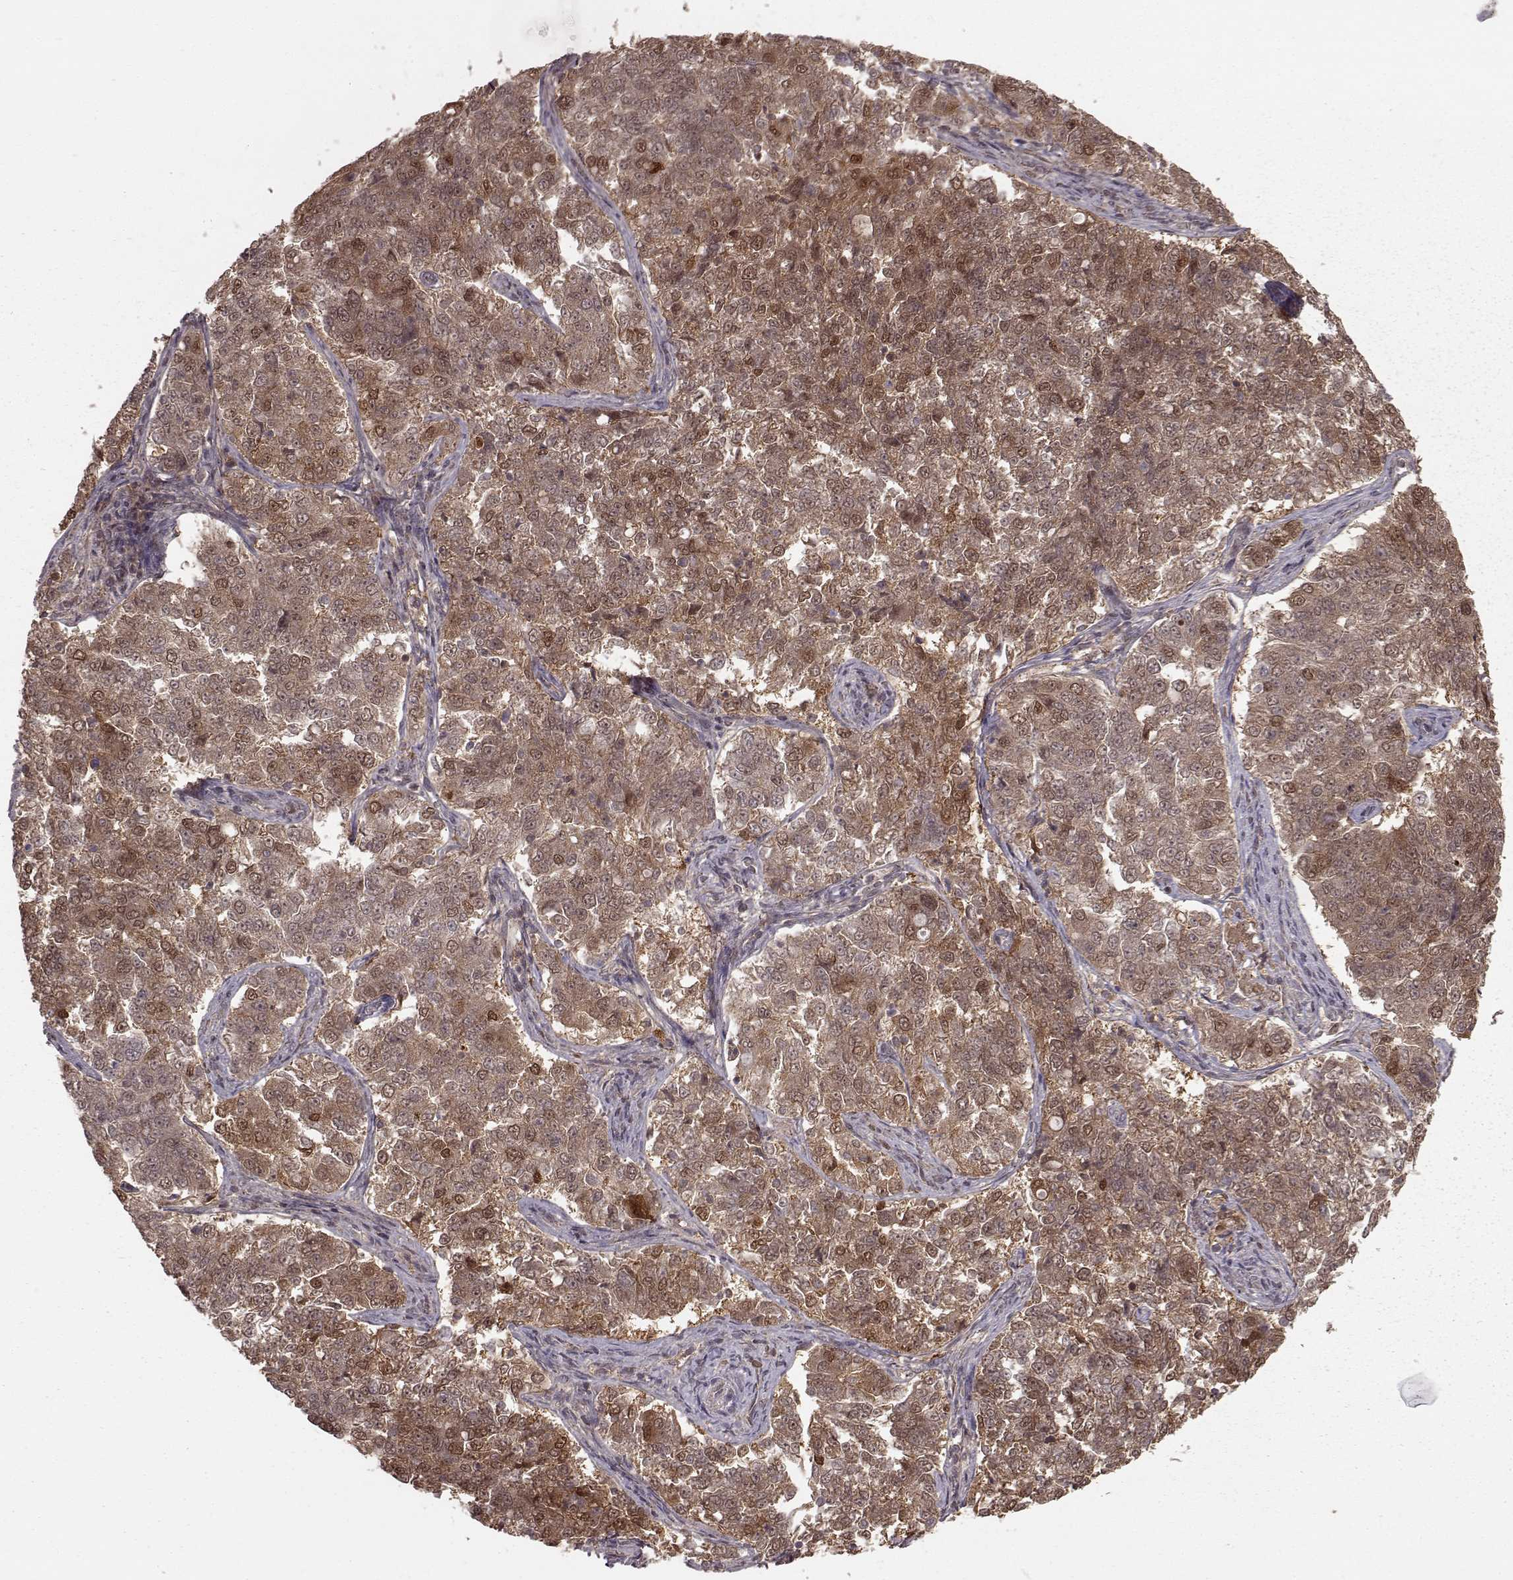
{"staining": {"intensity": "moderate", "quantity": ">75%", "location": "cytoplasmic/membranous"}, "tissue": "endometrial cancer", "cell_type": "Tumor cells", "image_type": "cancer", "snomed": [{"axis": "morphology", "description": "Adenocarcinoma, NOS"}, {"axis": "topography", "description": "Endometrium"}], "caption": "Immunohistochemistry staining of endometrial adenocarcinoma, which reveals medium levels of moderate cytoplasmic/membranous expression in approximately >75% of tumor cells indicating moderate cytoplasmic/membranous protein expression. The staining was performed using DAB (brown) for protein detection and nuclei were counterstained in hematoxylin (blue).", "gene": "GSS", "patient": {"sex": "female", "age": 43}}